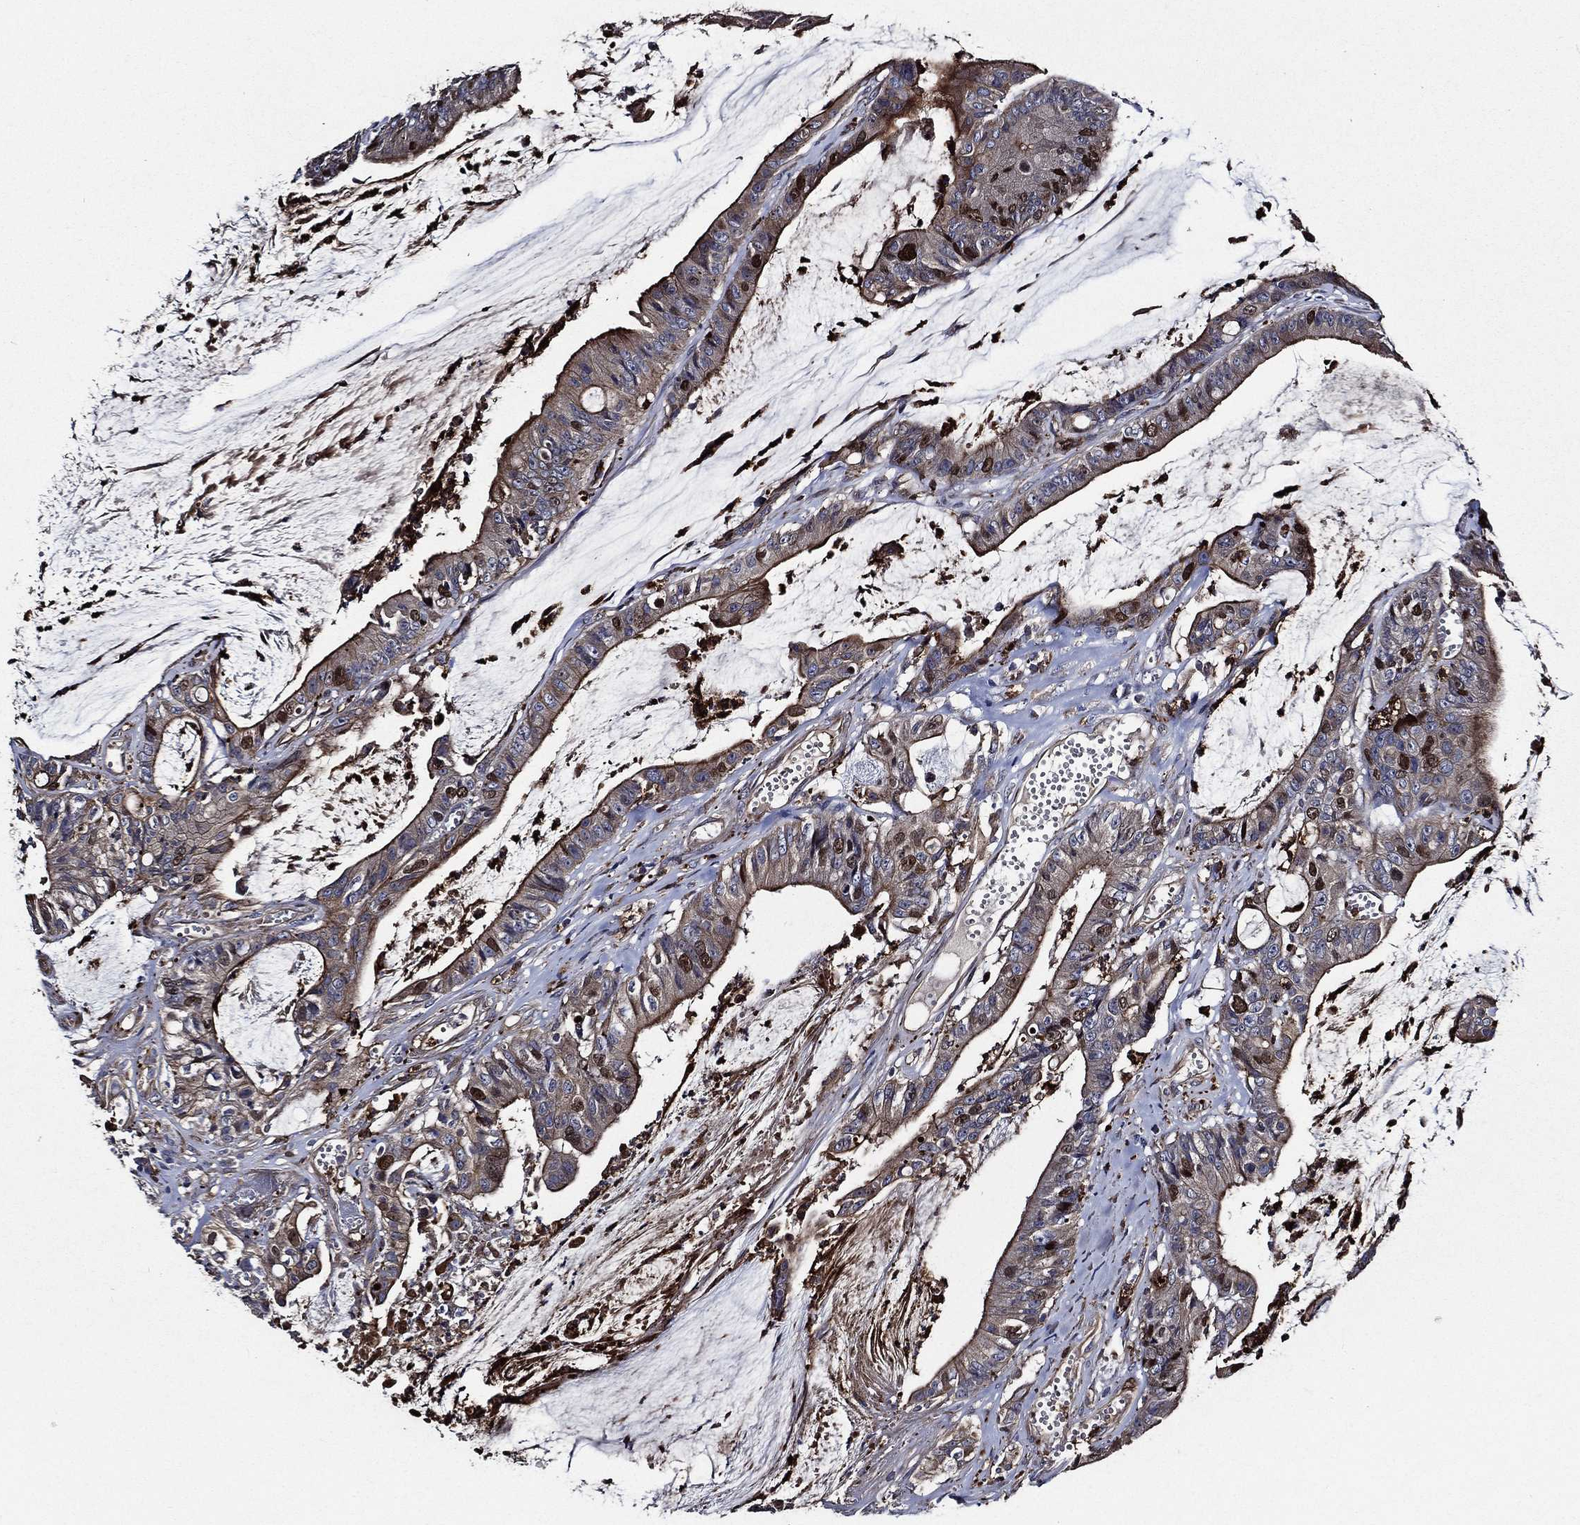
{"staining": {"intensity": "moderate", "quantity": "<25%", "location": "cytoplasmic/membranous"}, "tissue": "colorectal cancer", "cell_type": "Tumor cells", "image_type": "cancer", "snomed": [{"axis": "morphology", "description": "Adenocarcinoma, NOS"}, {"axis": "topography", "description": "Colon"}], "caption": "Immunohistochemistry photomicrograph of neoplastic tissue: adenocarcinoma (colorectal) stained using immunohistochemistry reveals low levels of moderate protein expression localized specifically in the cytoplasmic/membranous of tumor cells, appearing as a cytoplasmic/membranous brown color.", "gene": "KIF20B", "patient": {"sex": "female", "age": 69}}